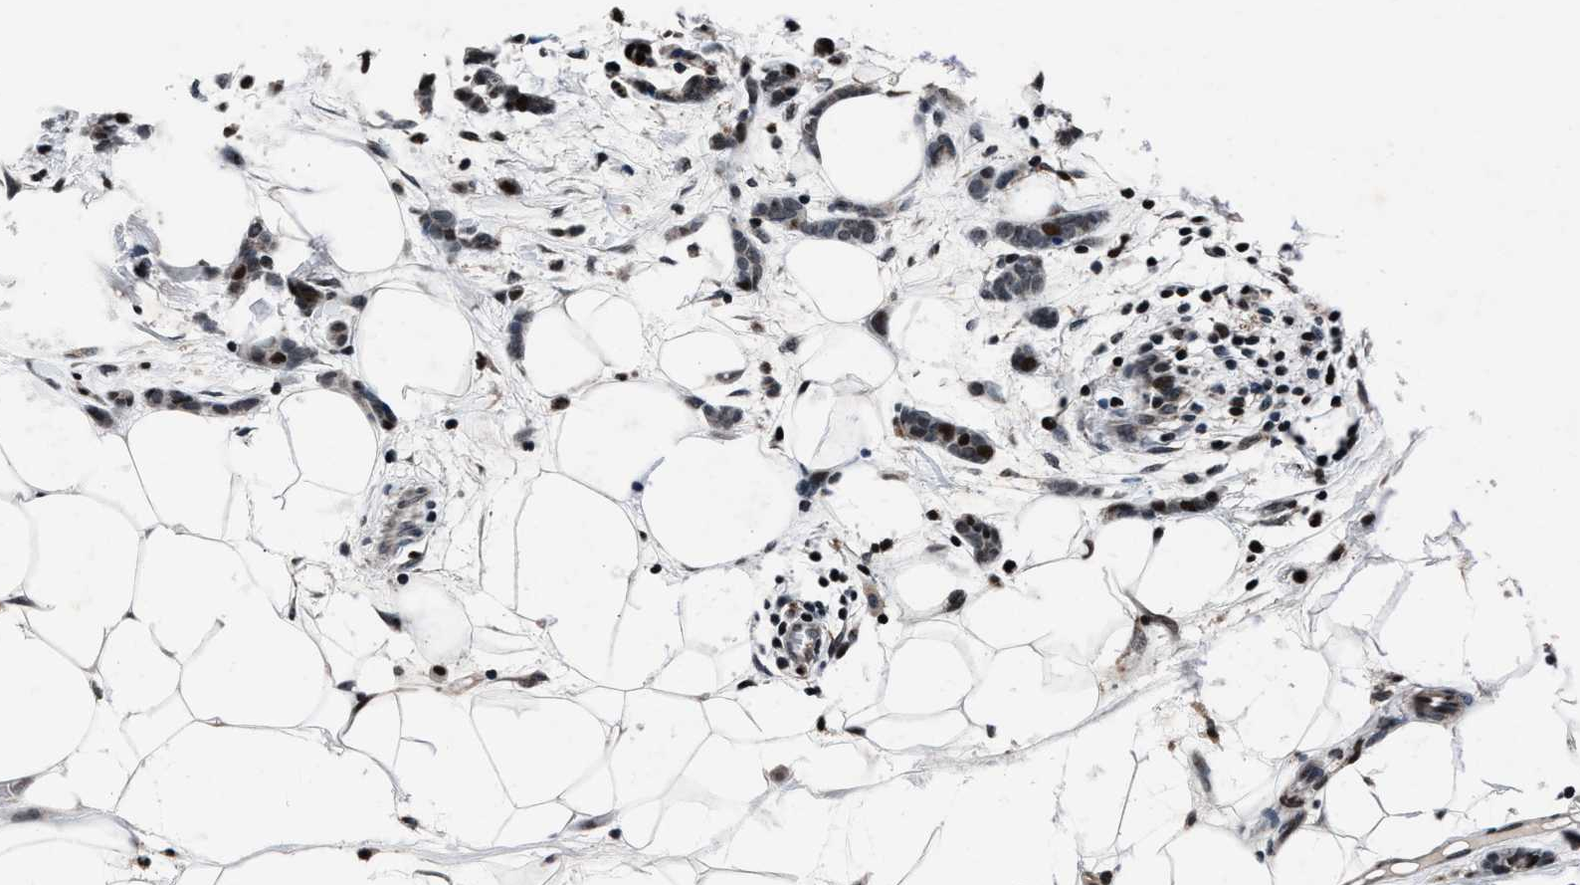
{"staining": {"intensity": "moderate", "quantity": ">75%", "location": "nuclear"}, "tissue": "breast cancer", "cell_type": "Tumor cells", "image_type": "cancer", "snomed": [{"axis": "morphology", "description": "Lobular carcinoma"}, {"axis": "topography", "description": "Skin"}, {"axis": "topography", "description": "Breast"}], "caption": "The micrograph shows a brown stain indicating the presence of a protein in the nuclear of tumor cells in breast cancer. The protein of interest is shown in brown color, while the nuclei are stained blue.", "gene": "PRRC2B", "patient": {"sex": "female", "age": 46}}